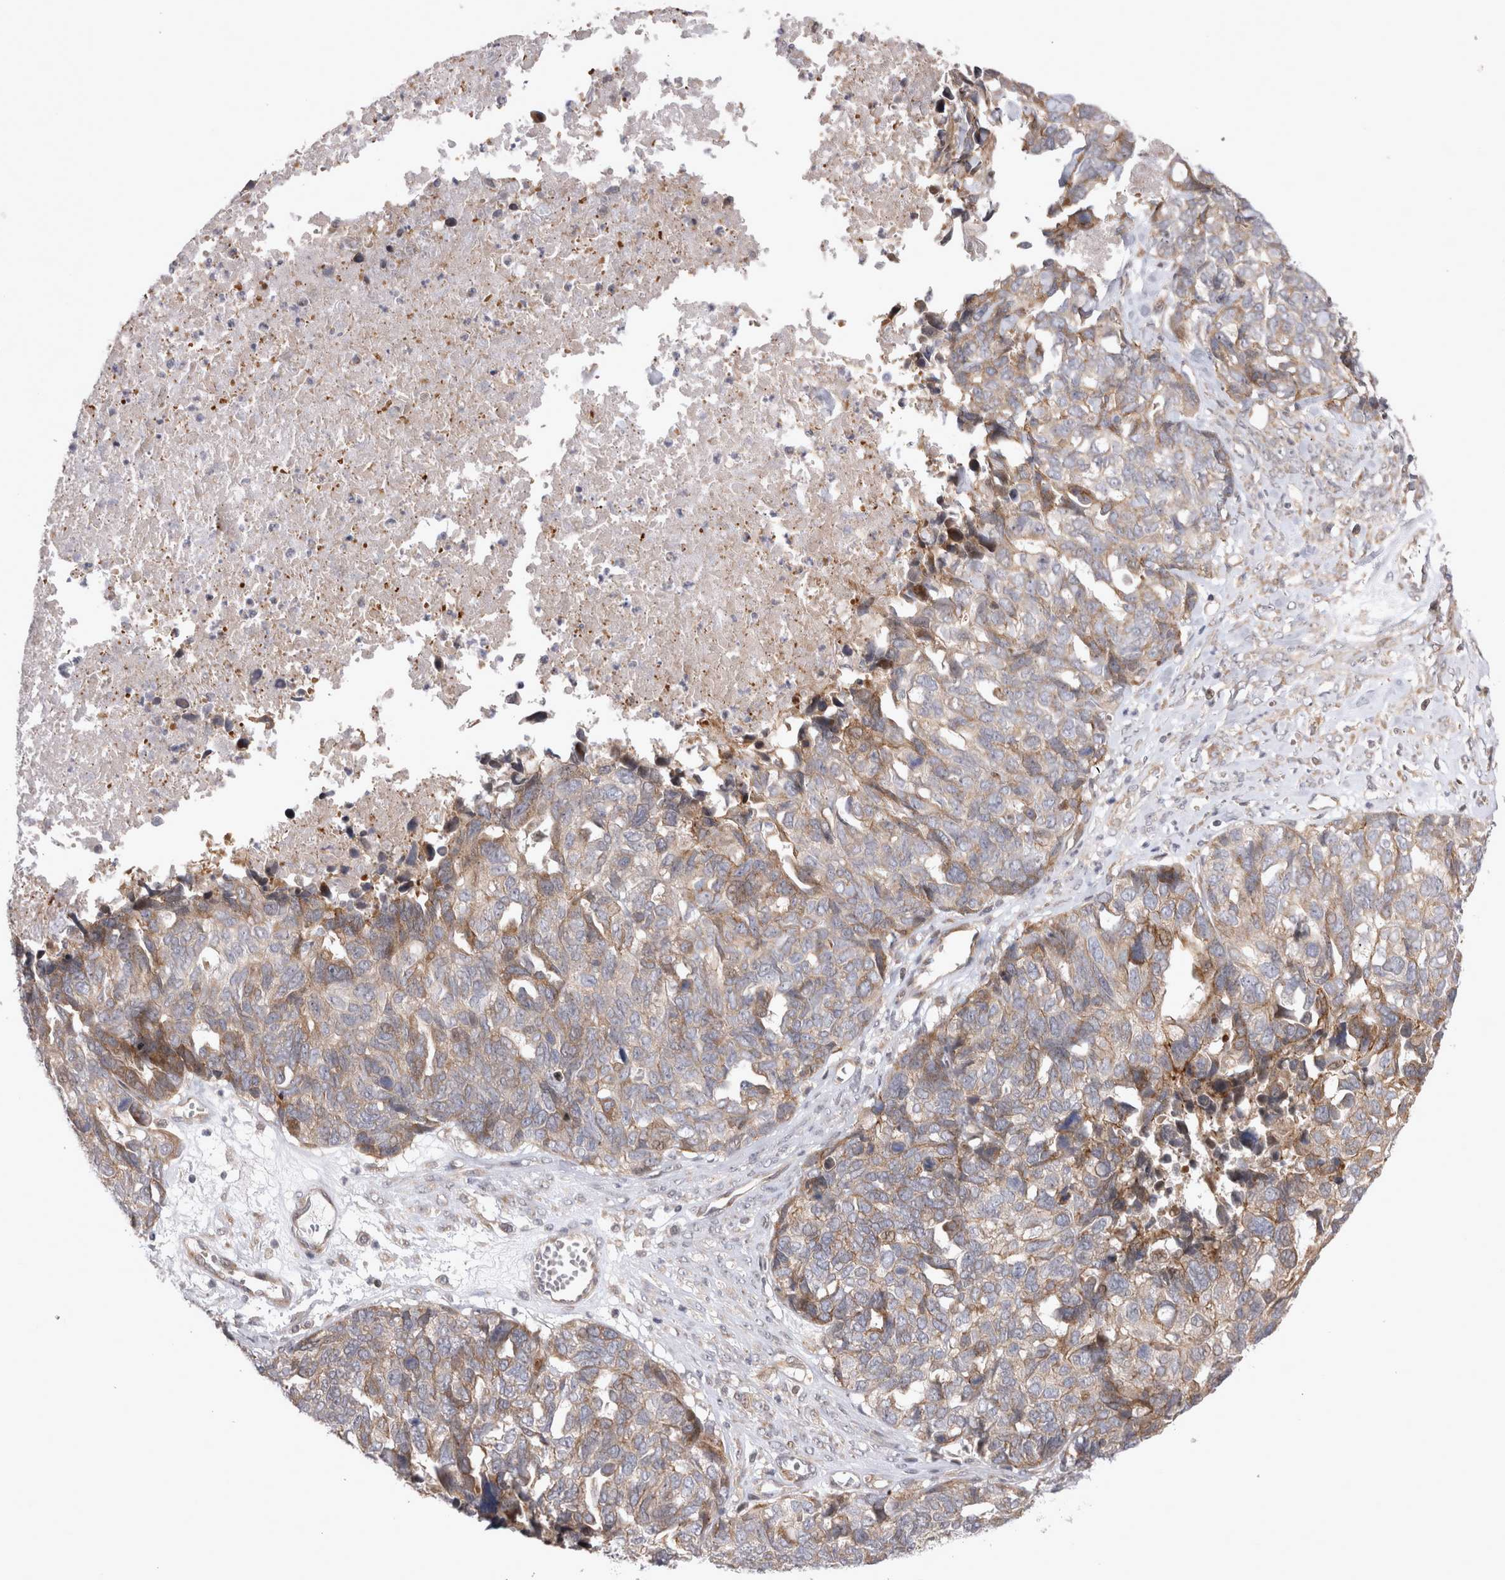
{"staining": {"intensity": "weak", "quantity": "25%-75%", "location": "cytoplasmic/membranous"}, "tissue": "ovarian cancer", "cell_type": "Tumor cells", "image_type": "cancer", "snomed": [{"axis": "morphology", "description": "Cystadenocarcinoma, serous, NOS"}, {"axis": "topography", "description": "Ovary"}], "caption": "Protein analysis of serous cystadenocarcinoma (ovarian) tissue displays weak cytoplasmic/membranous staining in approximately 25%-75% of tumor cells.", "gene": "NENF", "patient": {"sex": "female", "age": 79}}